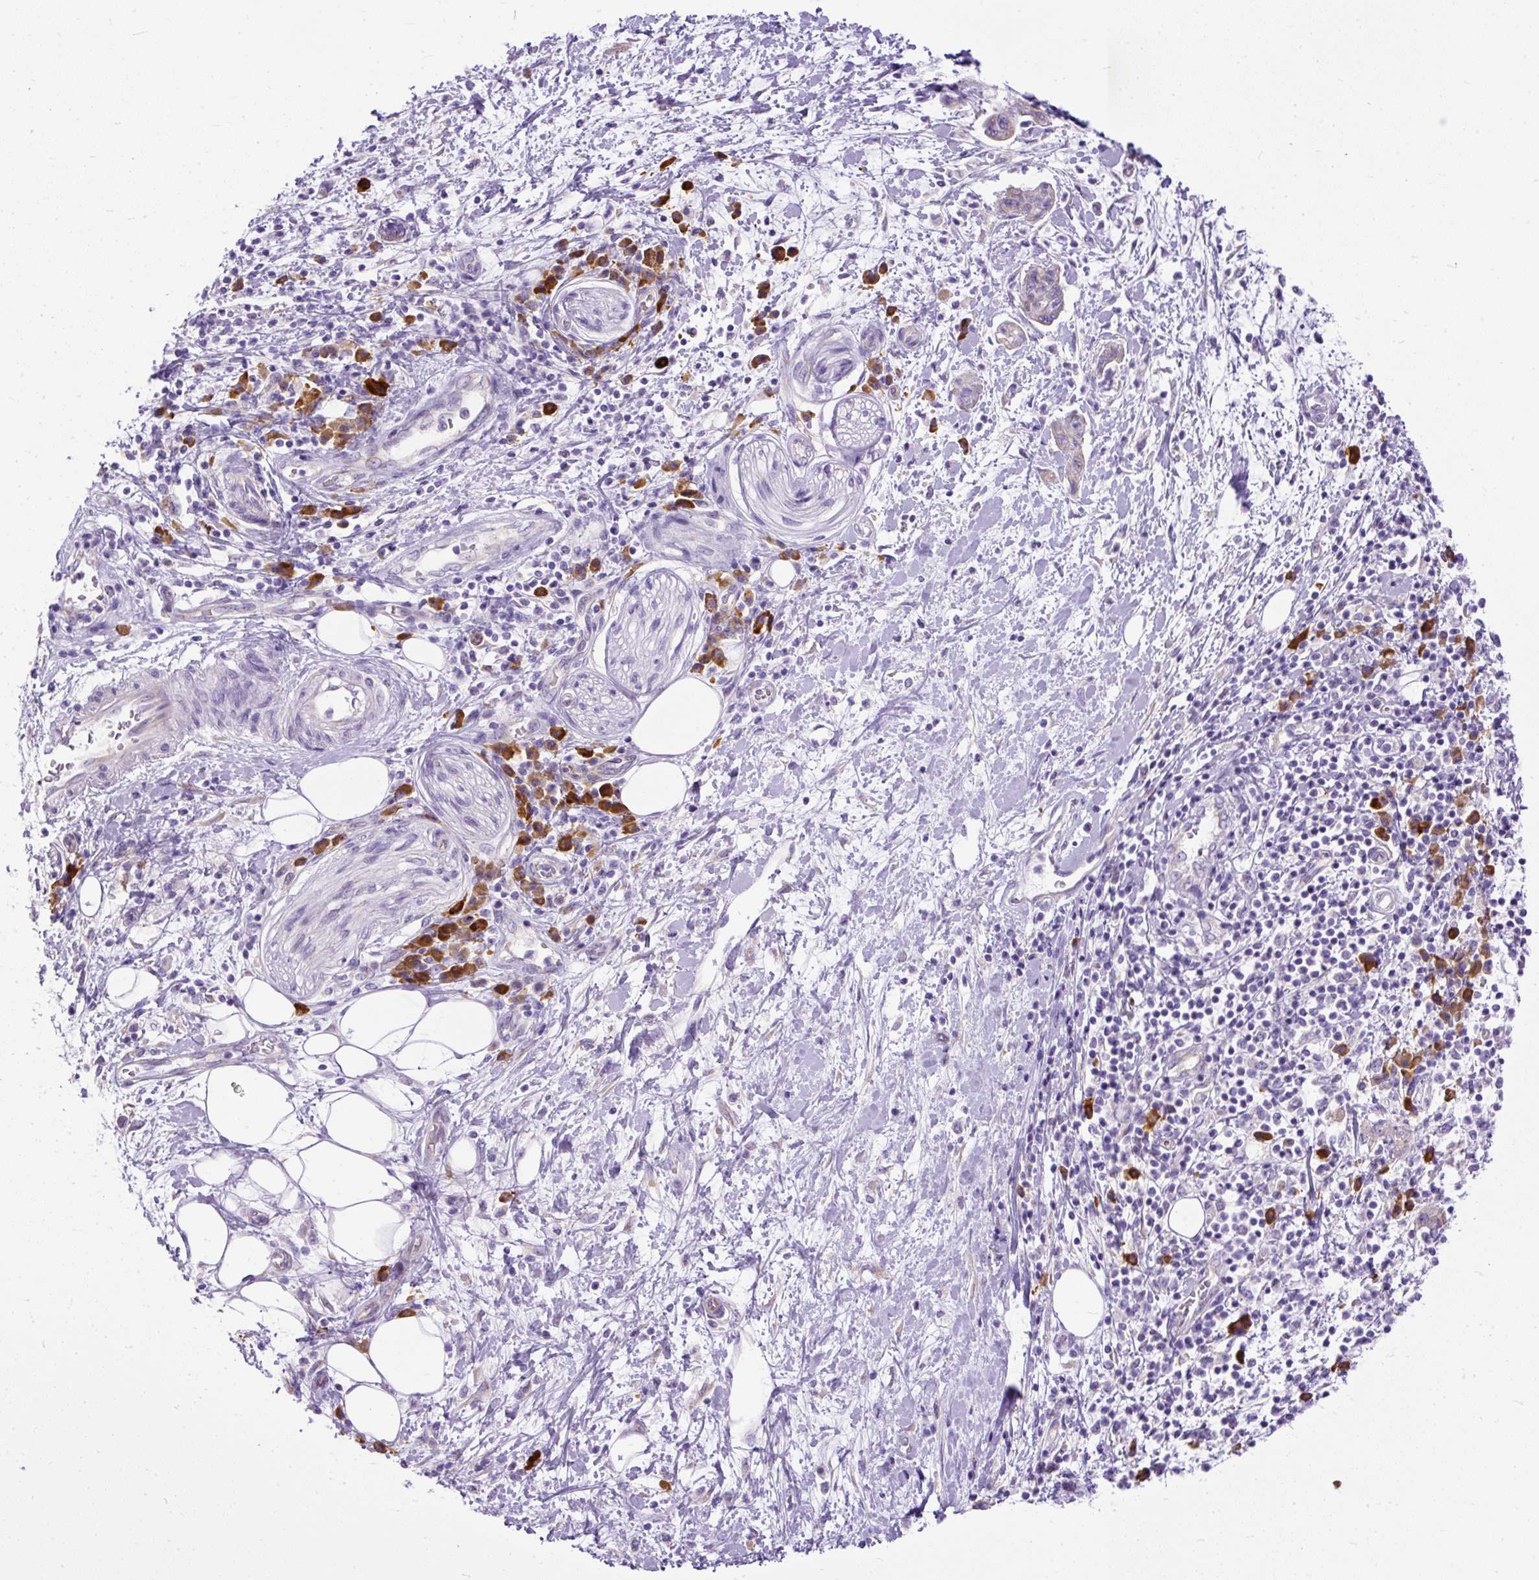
{"staining": {"intensity": "negative", "quantity": "none", "location": "none"}, "tissue": "pancreatic cancer", "cell_type": "Tumor cells", "image_type": "cancer", "snomed": [{"axis": "morphology", "description": "Adenocarcinoma, NOS"}, {"axis": "topography", "description": "Pancreas"}], "caption": "Image shows no protein expression in tumor cells of pancreatic cancer tissue.", "gene": "SYBU", "patient": {"sex": "female", "age": 73}}